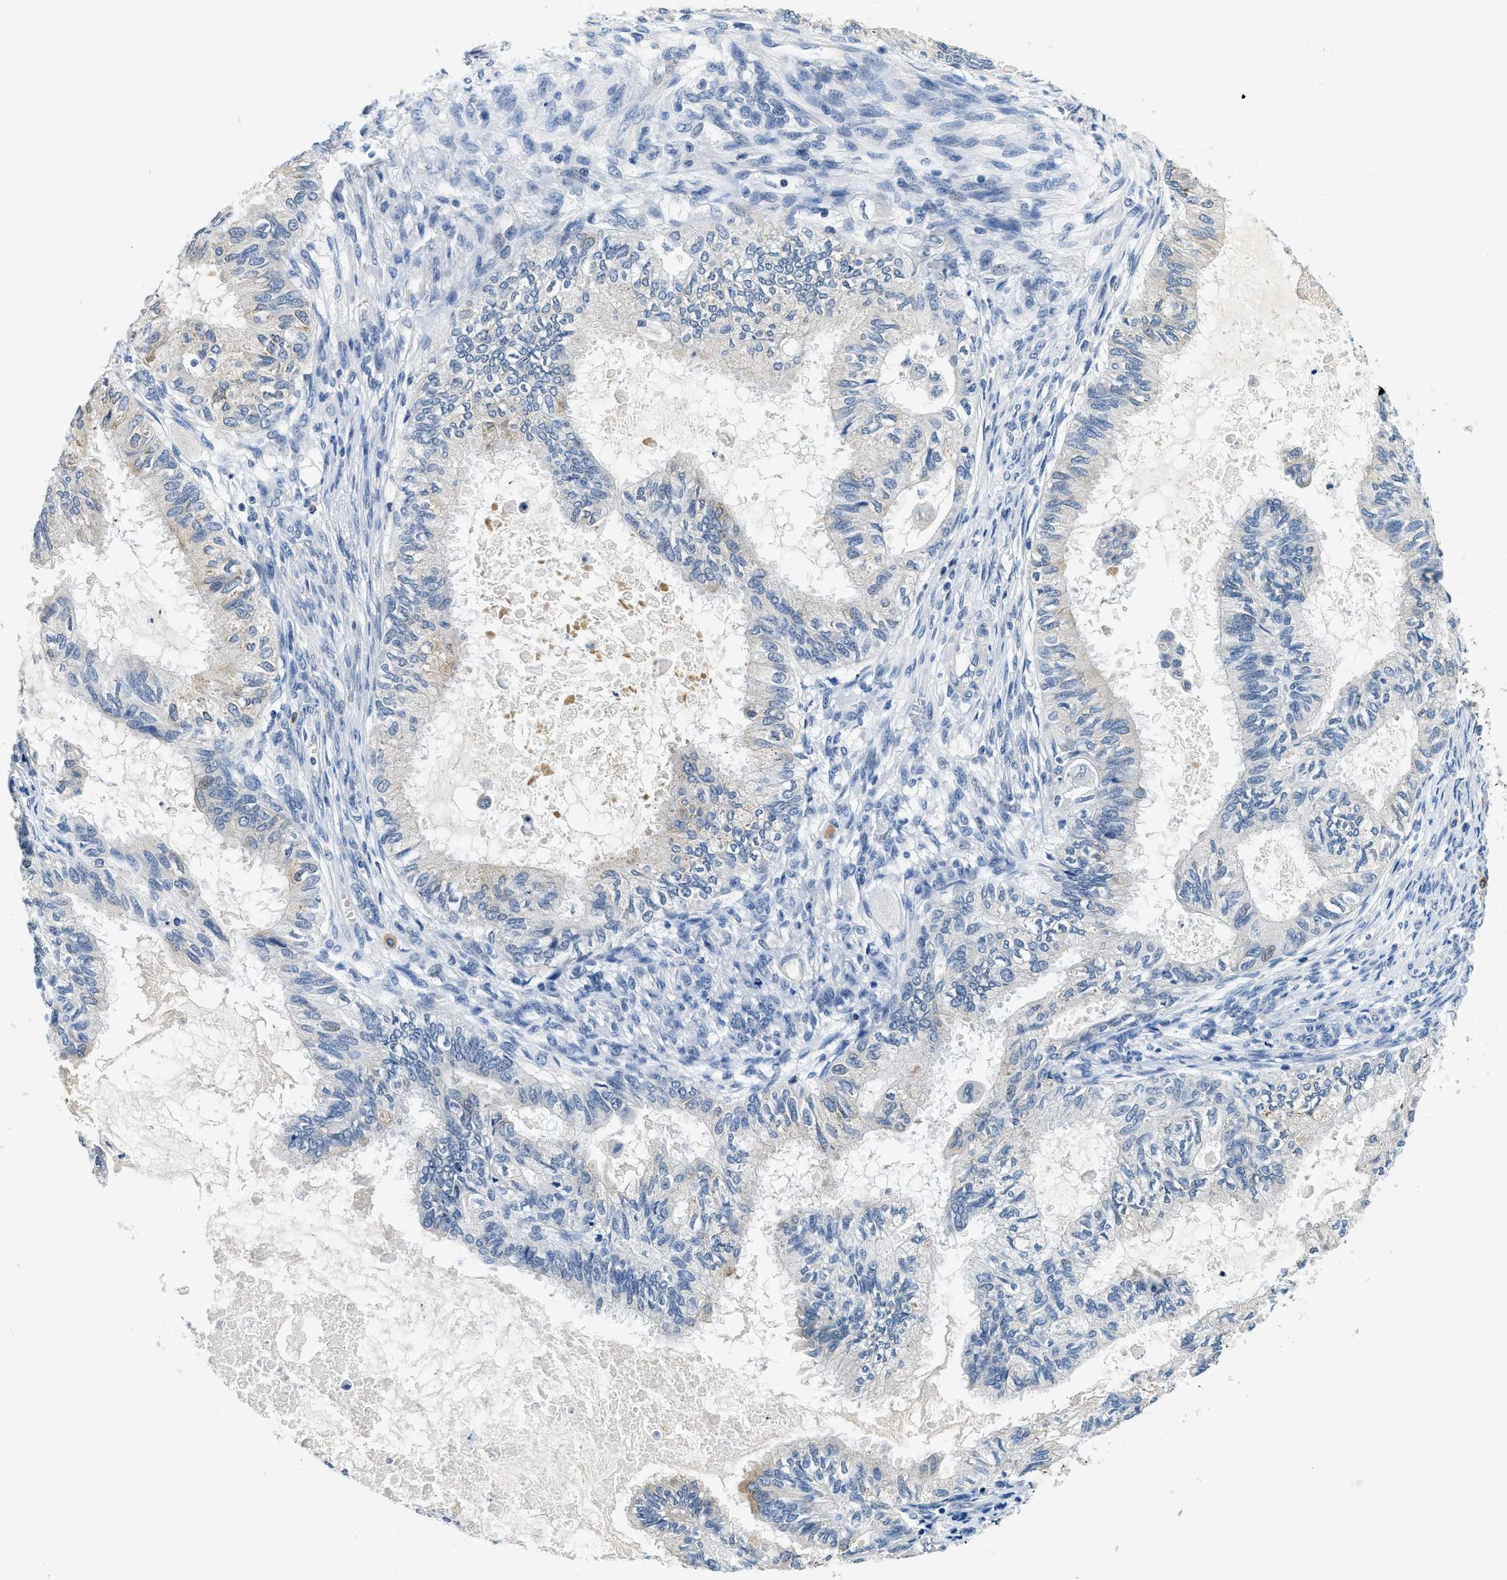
{"staining": {"intensity": "weak", "quantity": "<25%", "location": "cytoplasmic/membranous"}, "tissue": "cervical cancer", "cell_type": "Tumor cells", "image_type": "cancer", "snomed": [{"axis": "morphology", "description": "Normal tissue, NOS"}, {"axis": "morphology", "description": "Adenocarcinoma, NOS"}, {"axis": "topography", "description": "Cervix"}, {"axis": "topography", "description": "Endometrium"}], "caption": "Human cervical adenocarcinoma stained for a protein using immunohistochemistry demonstrates no positivity in tumor cells.", "gene": "ALDH3A2", "patient": {"sex": "female", "age": 86}}